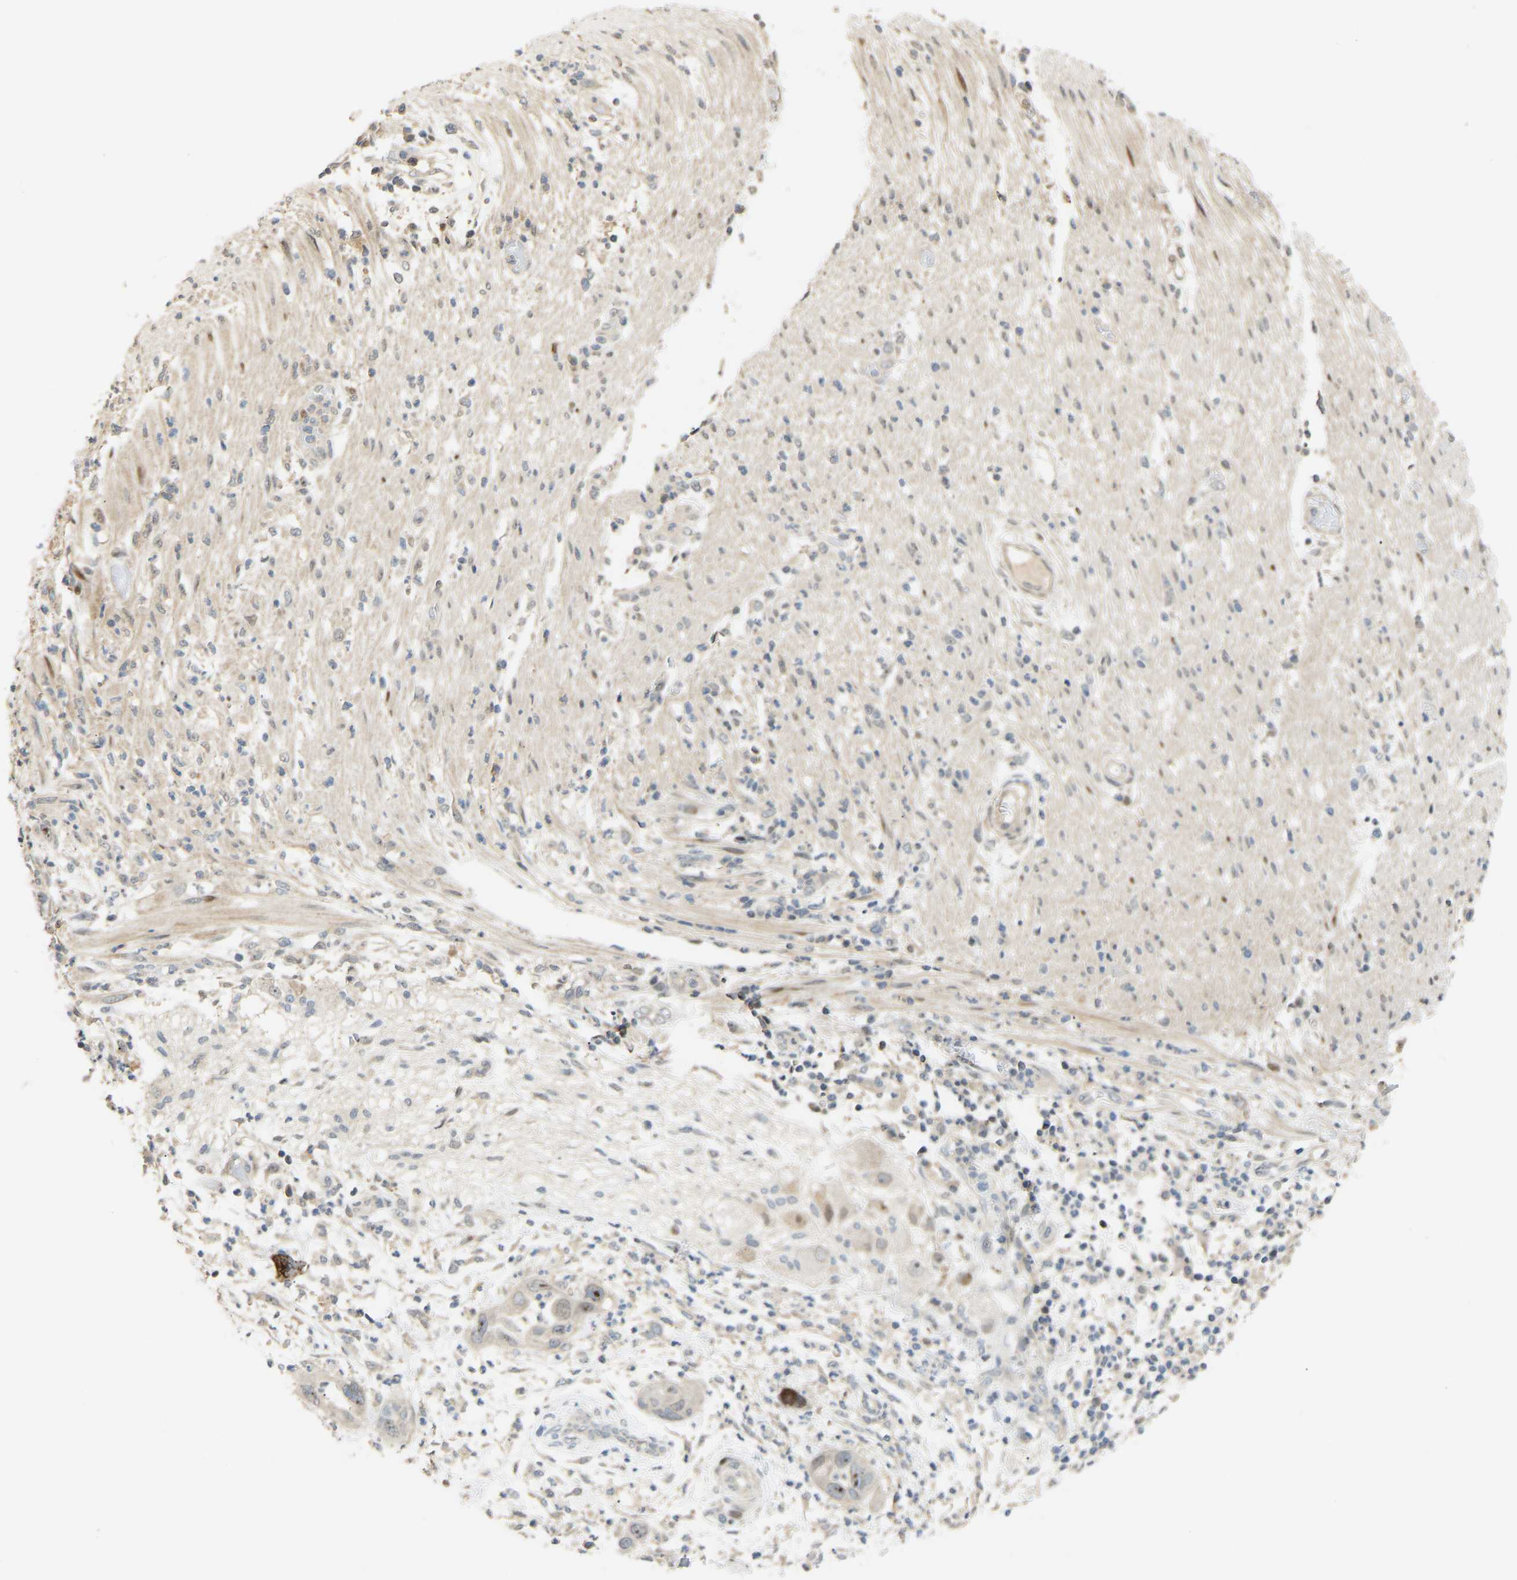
{"staining": {"intensity": "negative", "quantity": "none", "location": "none"}, "tissue": "pancreatic cancer", "cell_type": "Tumor cells", "image_type": "cancer", "snomed": [{"axis": "morphology", "description": "Adenocarcinoma, NOS"}, {"axis": "topography", "description": "Pancreas"}], "caption": "Immunohistochemical staining of pancreatic cancer (adenocarcinoma) exhibits no significant positivity in tumor cells. The staining was performed using DAB (3,3'-diaminobenzidine) to visualize the protein expression in brown, while the nuclei were stained in blue with hematoxylin (Magnification: 20x).", "gene": "PTPN4", "patient": {"sex": "female", "age": 71}}